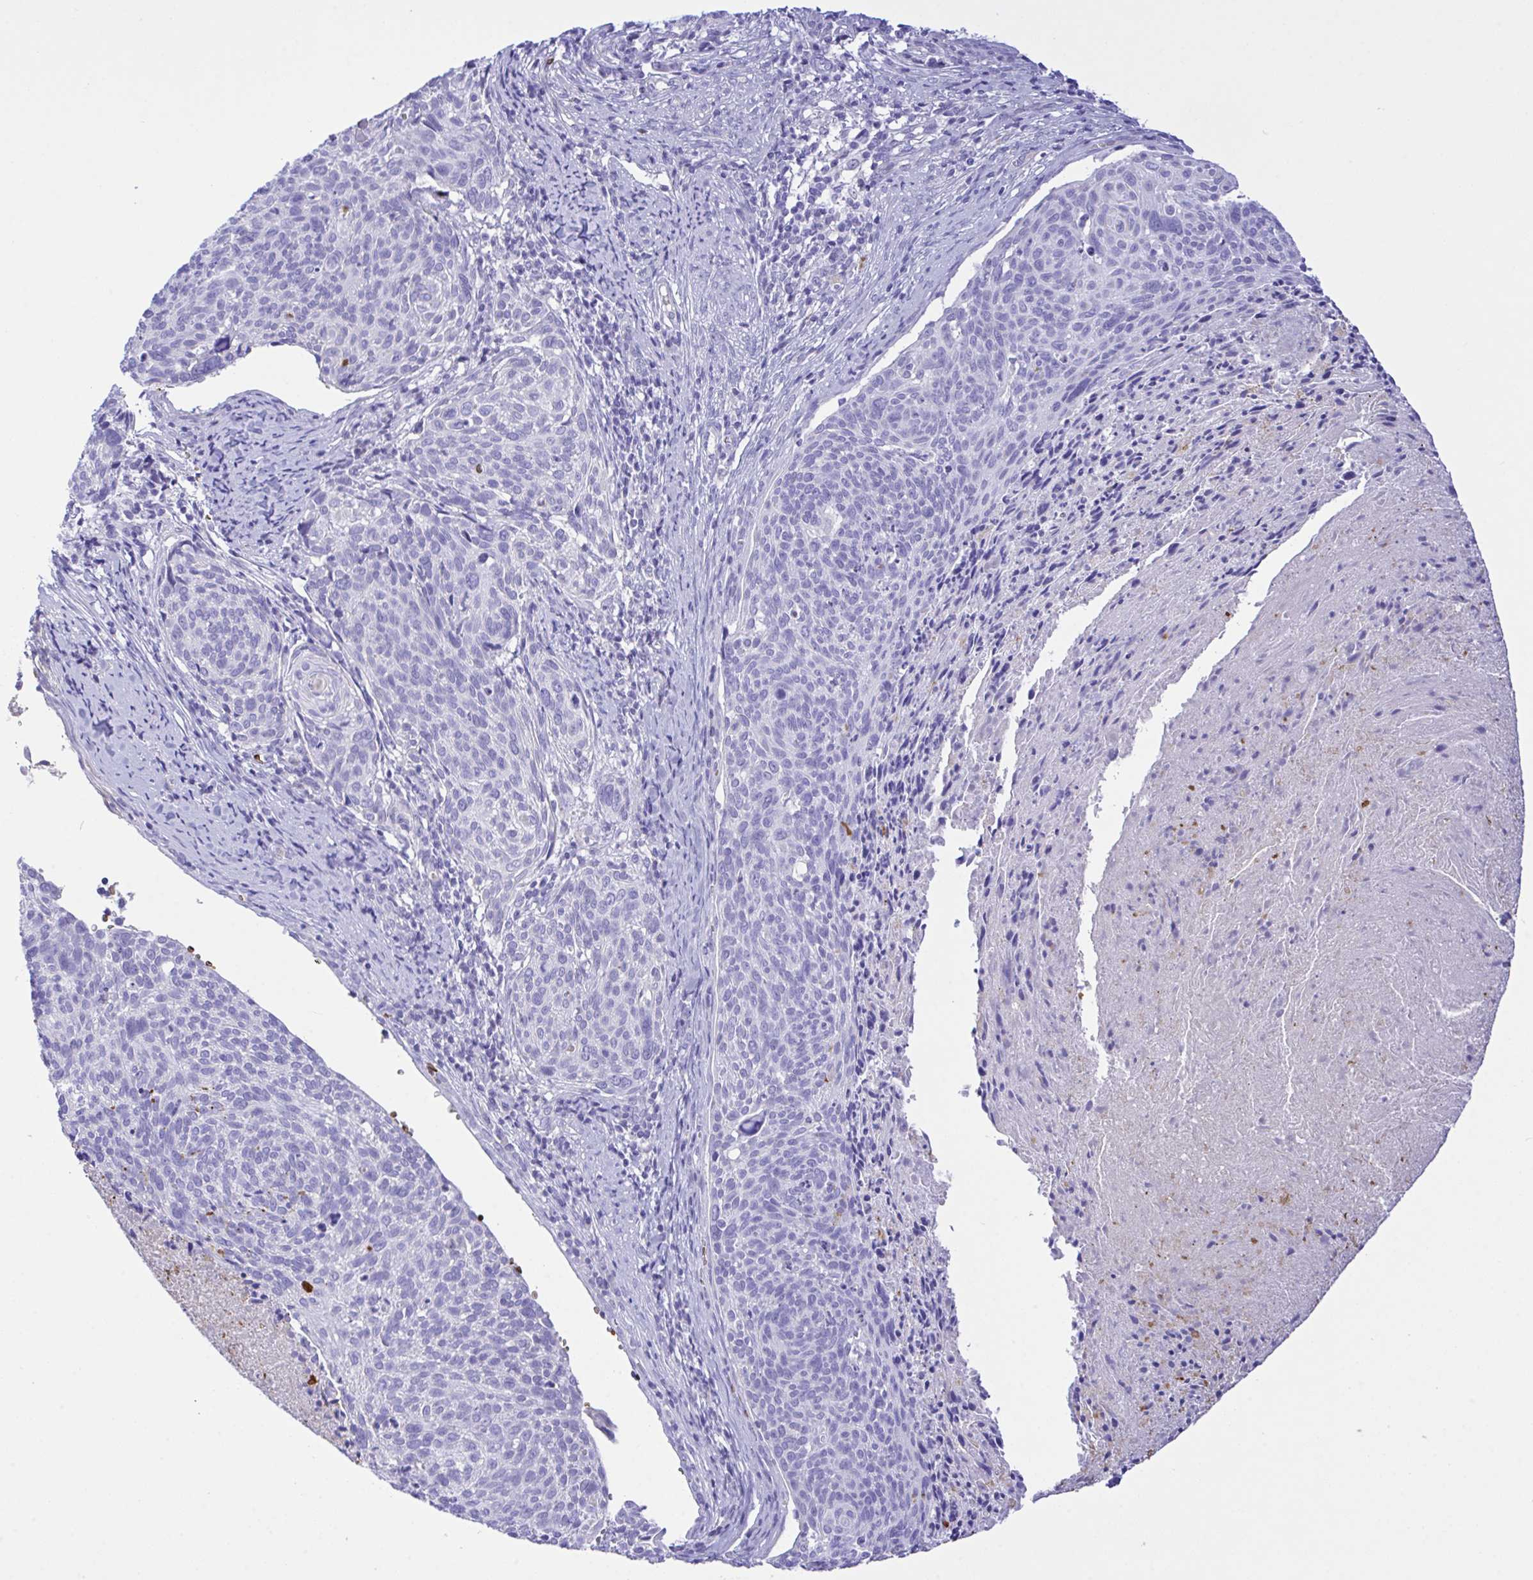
{"staining": {"intensity": "negative", "quantity": "none", "location": "none"}, "tissue": "cervical cancer", "cell_type": "Tumor cells", "image_type": "cancer", "snomed": [{"axis": "morphology", "description": "Squamous cell carcinoma, NOS"}, {"axis": "topography", "description": "Cervix"}], "caption": "Immunohistochemistry of human squamous cell carcinoma (cervical) reveals no staining in tumor cells. (Brightfield microscopy of DAB IHC at high magnification).", "gene": "ZNF221", "patient": {"sex": "female", "age": 49}}